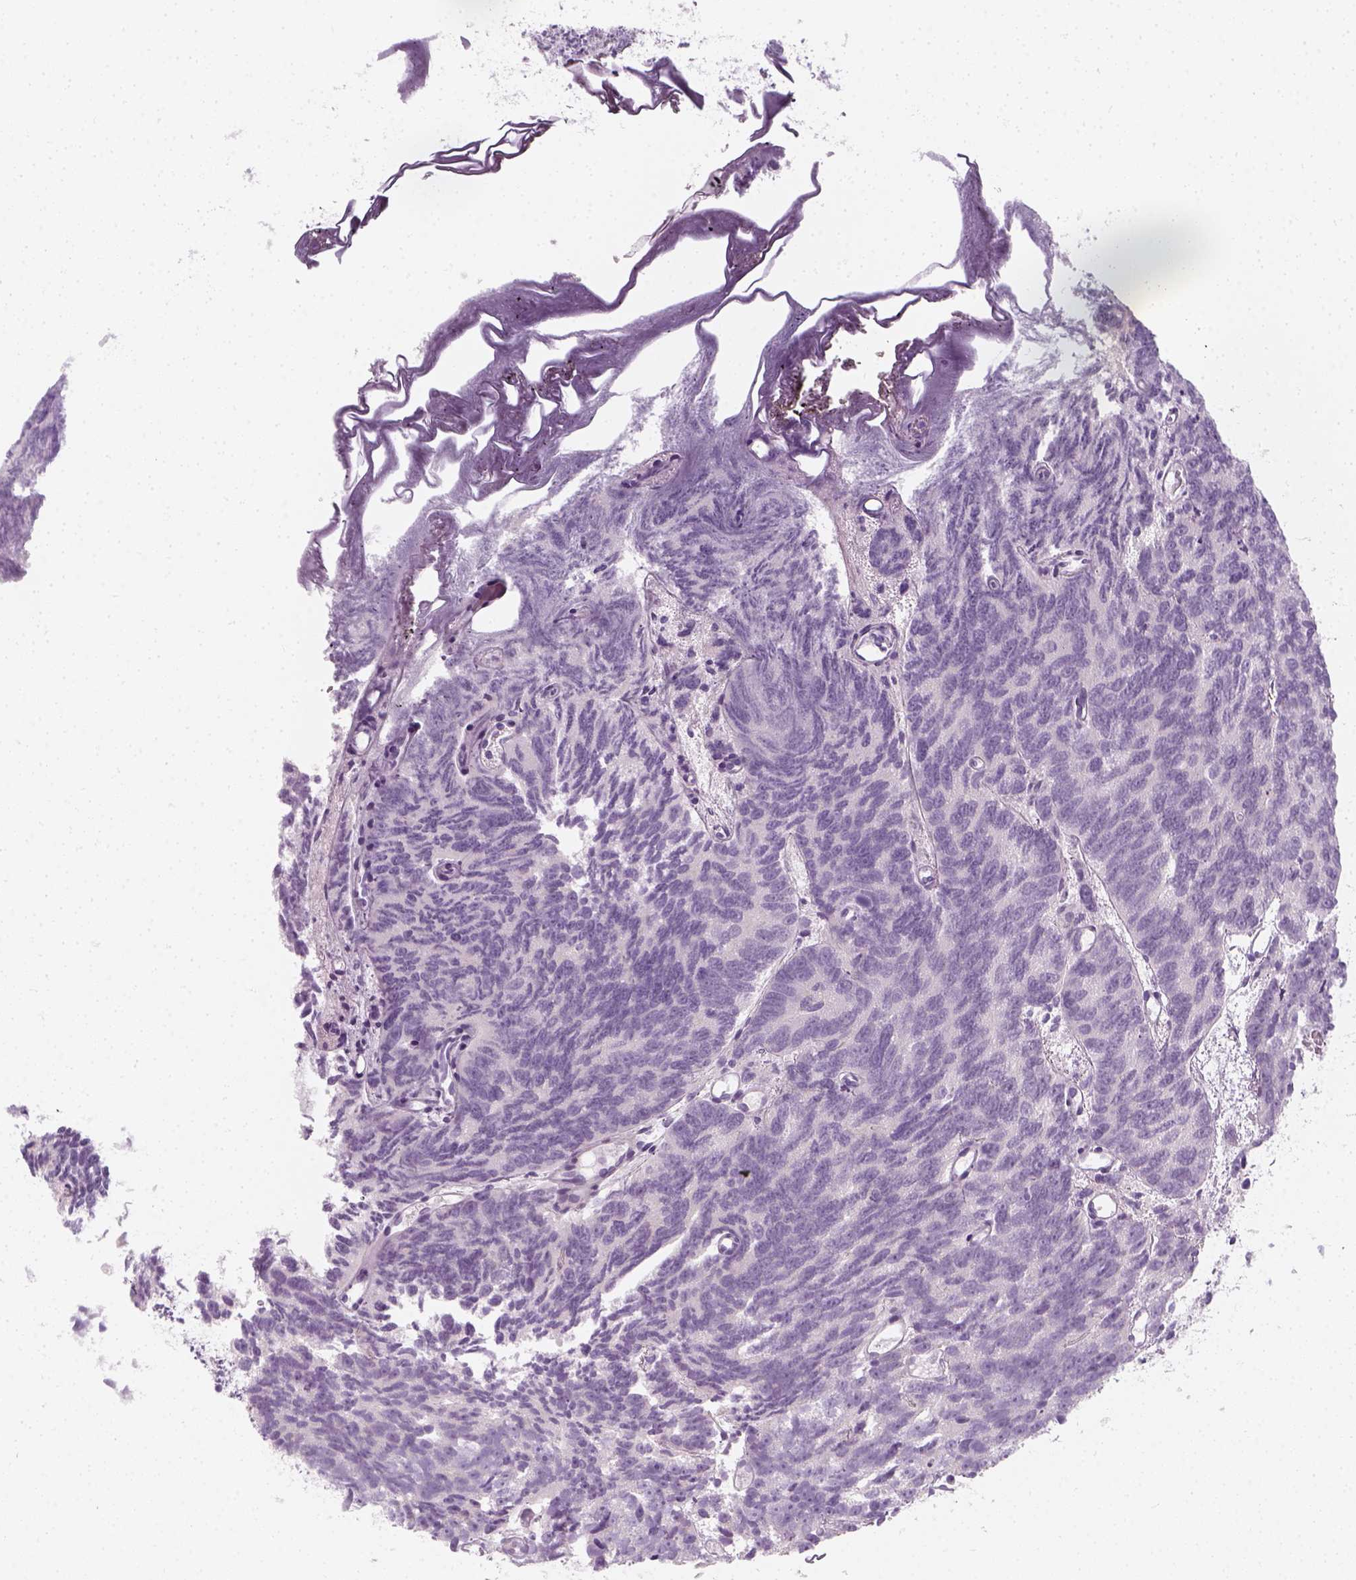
{"staining": {"intensity": "negative", "quantity": "none", "location": "none"}, "tissue": "prostate cancer", "cell_type": "Tumor cells", "image_type": "cancer", "snomed": [{"axis": "morphology", "description": "Adenocarcinoma, High grade"}, {"axis": "topography", "description": "Prostate"}], "caption": "High magnification brightfield microscopy of prostate cancer stained with DAB (3,3'-diaminobenzidine) (brown) and counterstained with hematoxylin (blue): tumor cells show no significant expression.", "gene": "PRAME", "patient": {"sex": "male", "age": 77}}